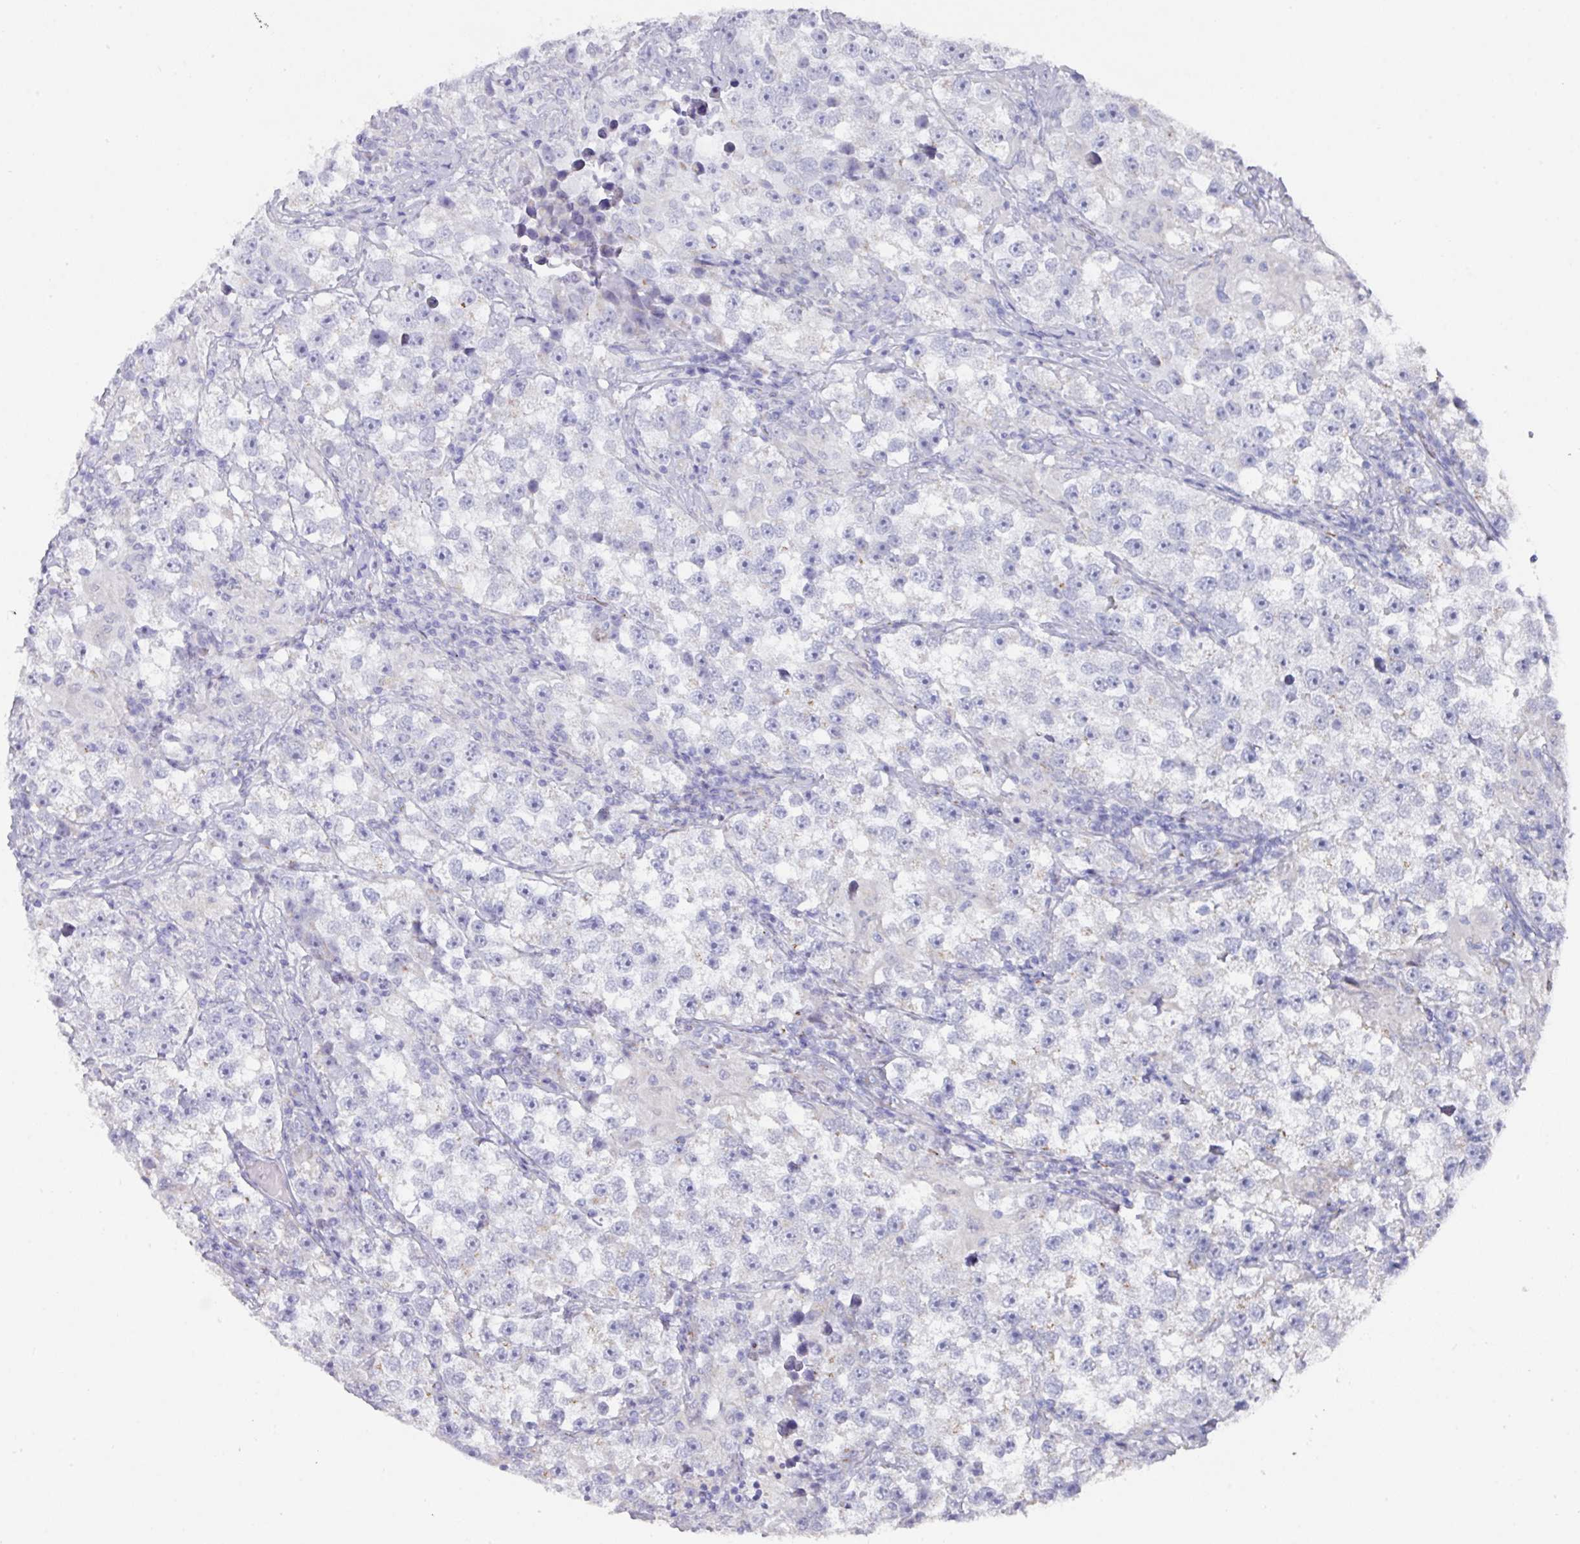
{"staining": {"intensity": "negative", "quantity": "none", "location": "none"}, "tissue": "testis cancer", "cell_type": "Tumor cells", "image_type": "cancer", "snomed": [{"axis": "morphology", "description": "Seminoma, NOS"}, {"axis": "topography", "description": "Testis"}], "caption": "Testis cancer stained for a protein using immunohistochemistry demonstrates no positivity tumor cells.", "gene": "VKORC1L1", "patient": {"sex": "male", "age": 46}}